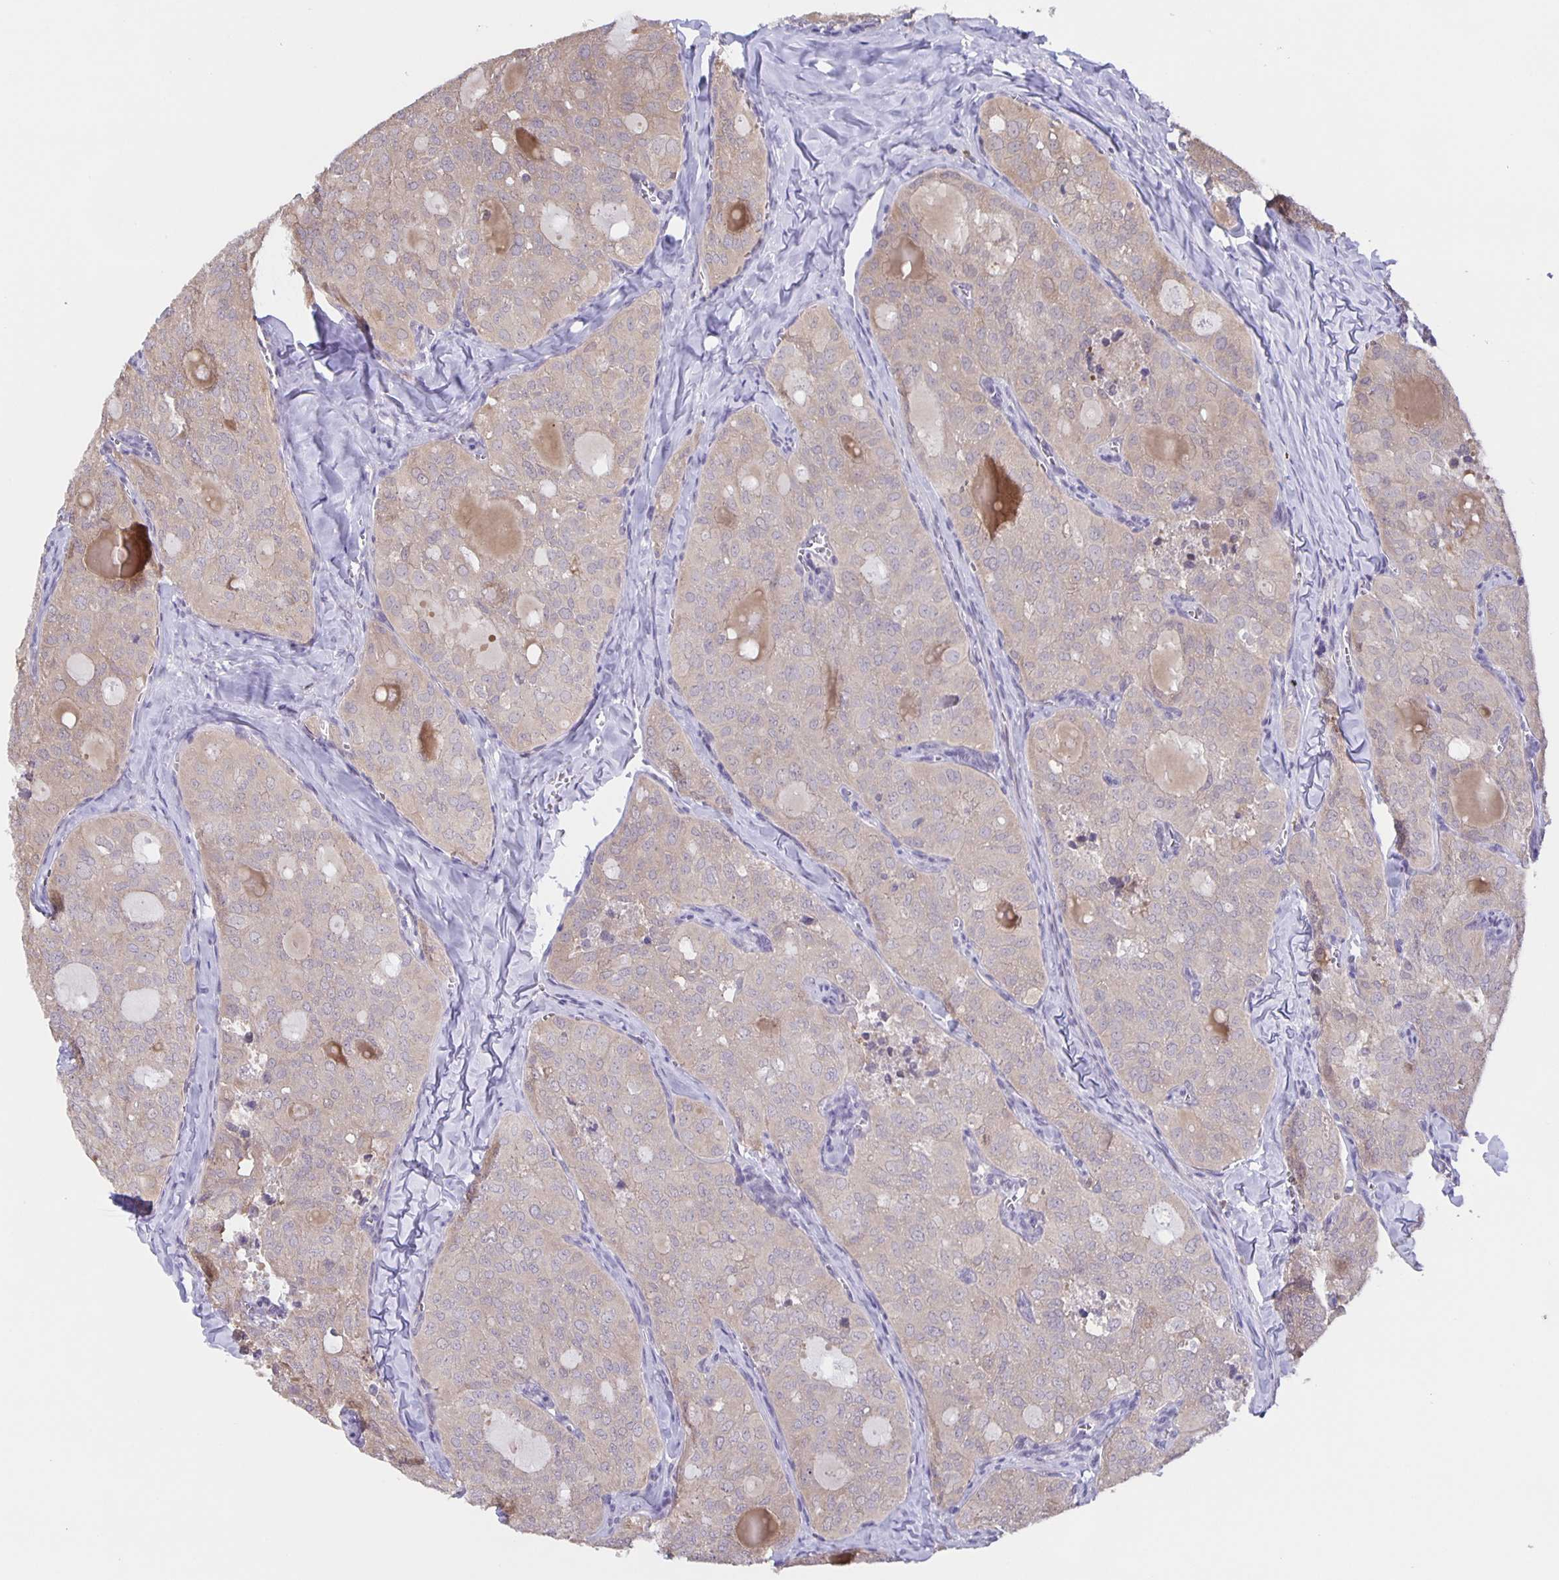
{"staining": {"intensity": "weak", "quantity": "<25%", "location": "cytoplasmic/membranous"}, "tissue": "thyroid cancer", "cell_type": "Tumor cells", "image_type": "cancer", "snomed": [{"axis": "morphology", "description": "Follicular adenoma carcinoma, NOS"}, {"axis": "topography", "description": "Thyroid gland"}], "caption": "DAB (3,3'-diaminobenzidine) immunohistochemical staining of thyroid cancer (follicular adenoma carcinoma) shows no significant positivity in tumor cells.", "gene": "MARCHF6", "patient": {"sex": "male", "age": 75}}